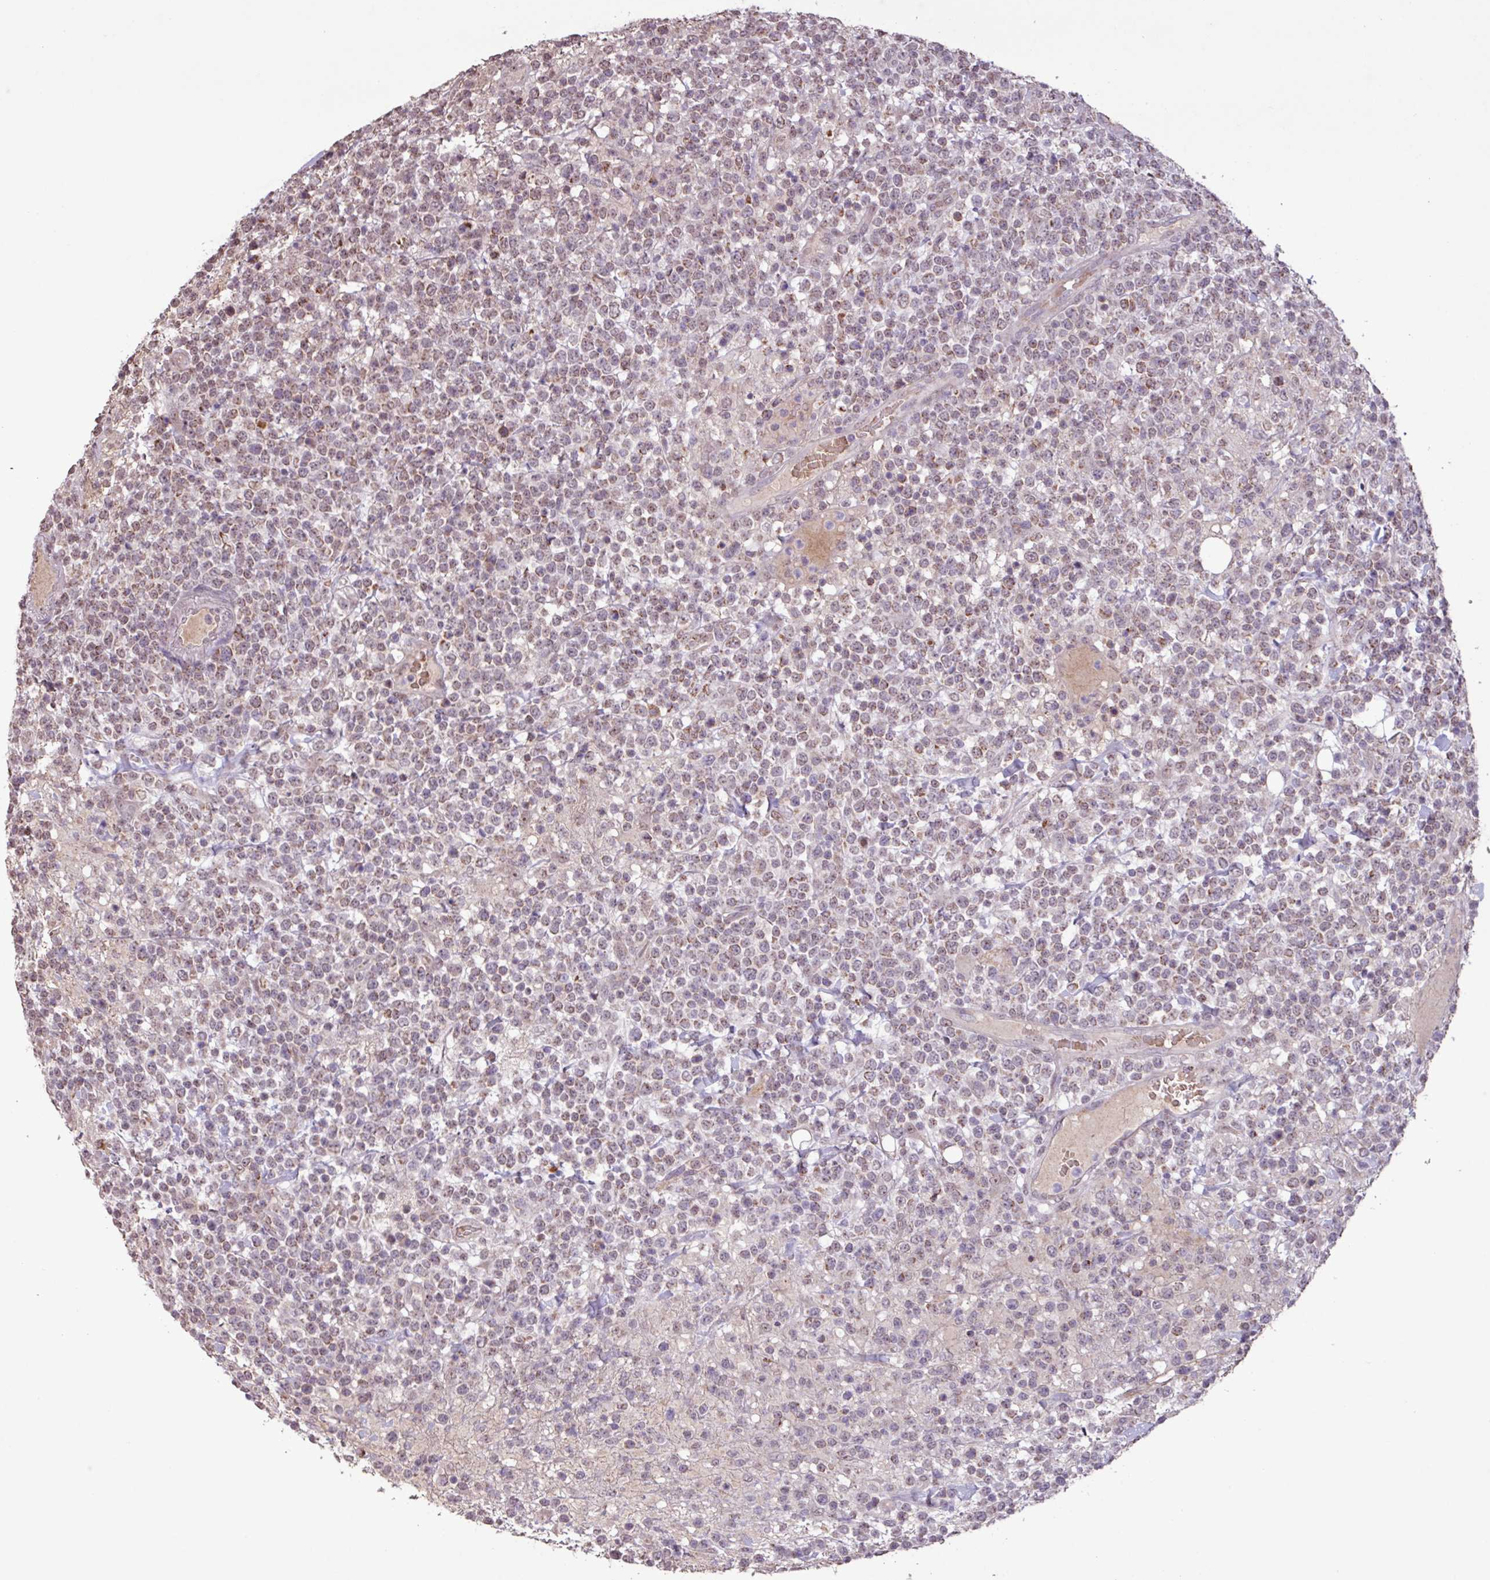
{"staining": {"intensity": "weak", "quantity": "25%-75%", "location": "cytoplasmic/membranous,nuclear"}, "tissue": "lymphoma", "cell_type": "Tumor cells", "image_type": "cancer", "snomed": [{"axis": "morphology", "description": "Malignant lymphoma, non-Hodgkin's type, High grade"}, {"axis": "topography", "description": "Colon"}], "caption": "A brown stain labels weak cytoplasmic/membranous and nuclear positivity of a protein in malignant lymphoma, non-Hodgkin's type (high-grade) tumor cells.", "gene": "L3MBTL3", "patient": {"sex": "female", "age": 53}}